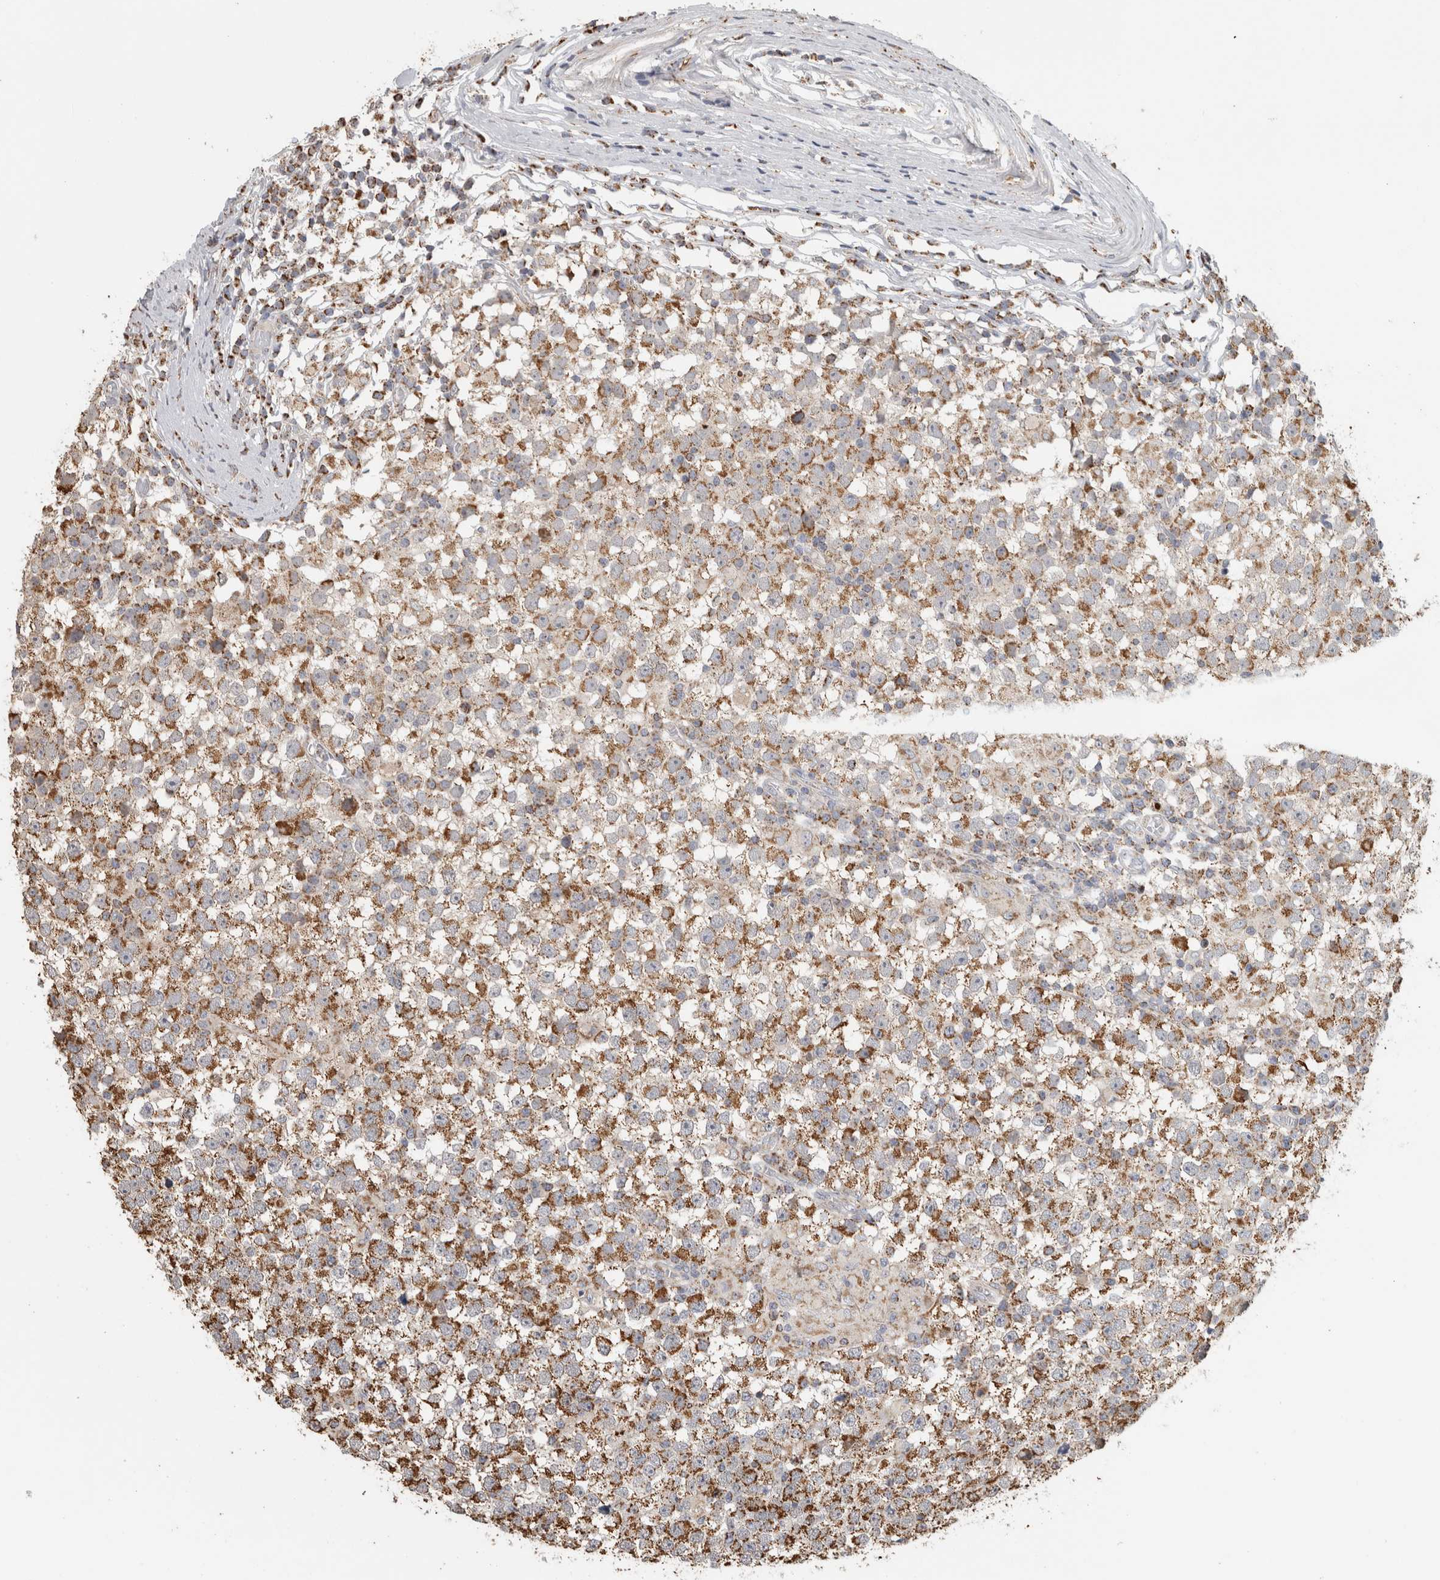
{"staining": {"intensity": "moderate", "quantity": ">75%", "location": "cytoplasmic/membranous"}, "tissue": "testis cancer", "cell_type": "Tumor cells", "image_type": "cancer", "snomed": [{"axis": "morphology", "description": "Seminoma, NOS"}, {"axis": "topography", "description": "Testis"}], "caption": "Protein analysis of testis seminoma tissue shows moderate cytoplasmic/membranous expression in about >75% of tumor cells.", "gene": "ST8SIA1", "patient": {"sex": "male", "age": 65}}